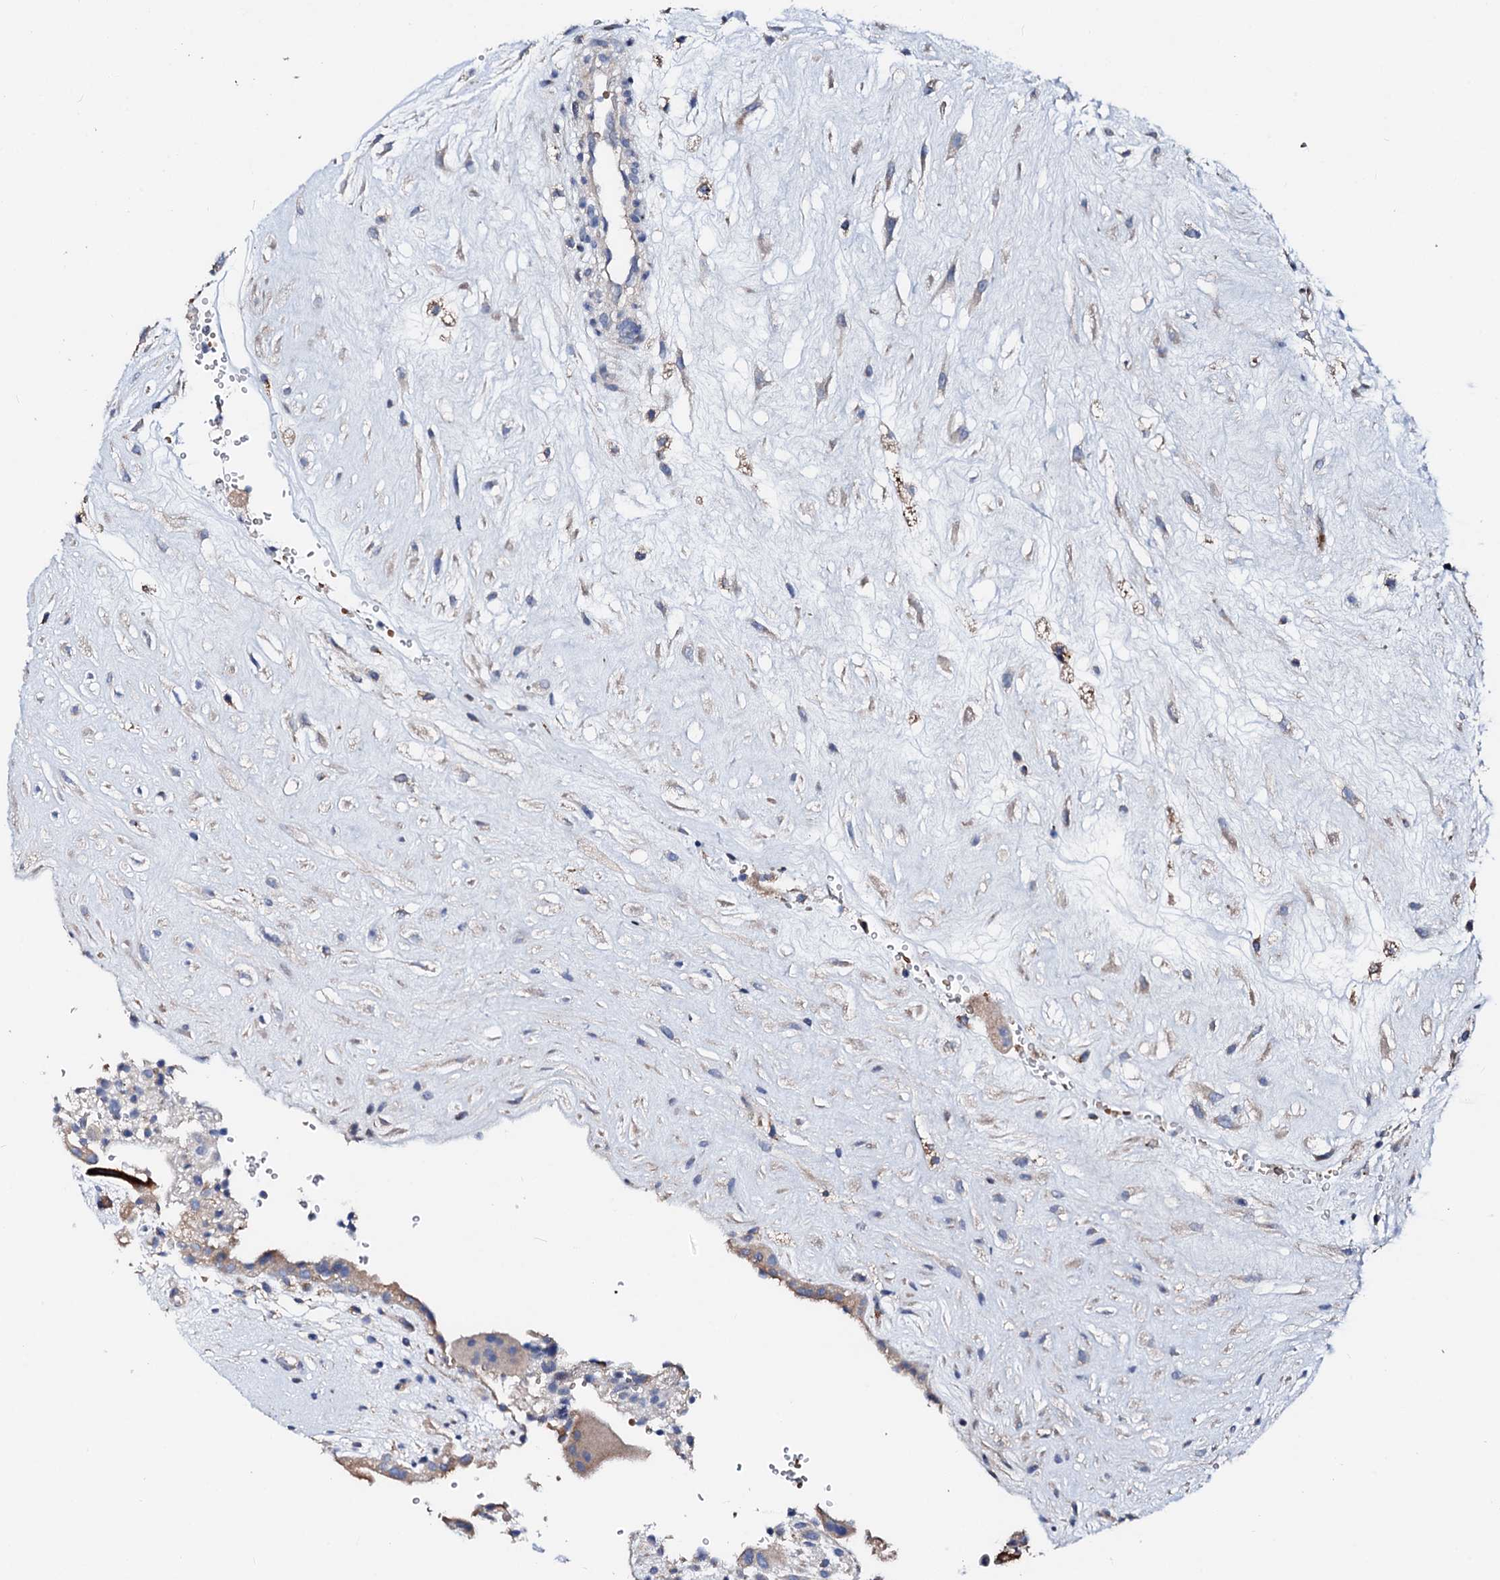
{"staining": {"intensity": "negative", "quantity": "none", "location": "none"}, "tissue": "placenta", "cell_type": "Decidual cells", "image_type": "normal", "snomed": [{"axis": "morphology", "description": "Normal tissue, NOS"}, {"axis": "topography", "description": "Placenta"}], "caption": "Immunohistochemical staining of unremarkable human placenta exhibits no significant staining in decidual cells.", "gene": "SLC10A7", "patient": {"sex": "female", "age": 18}}